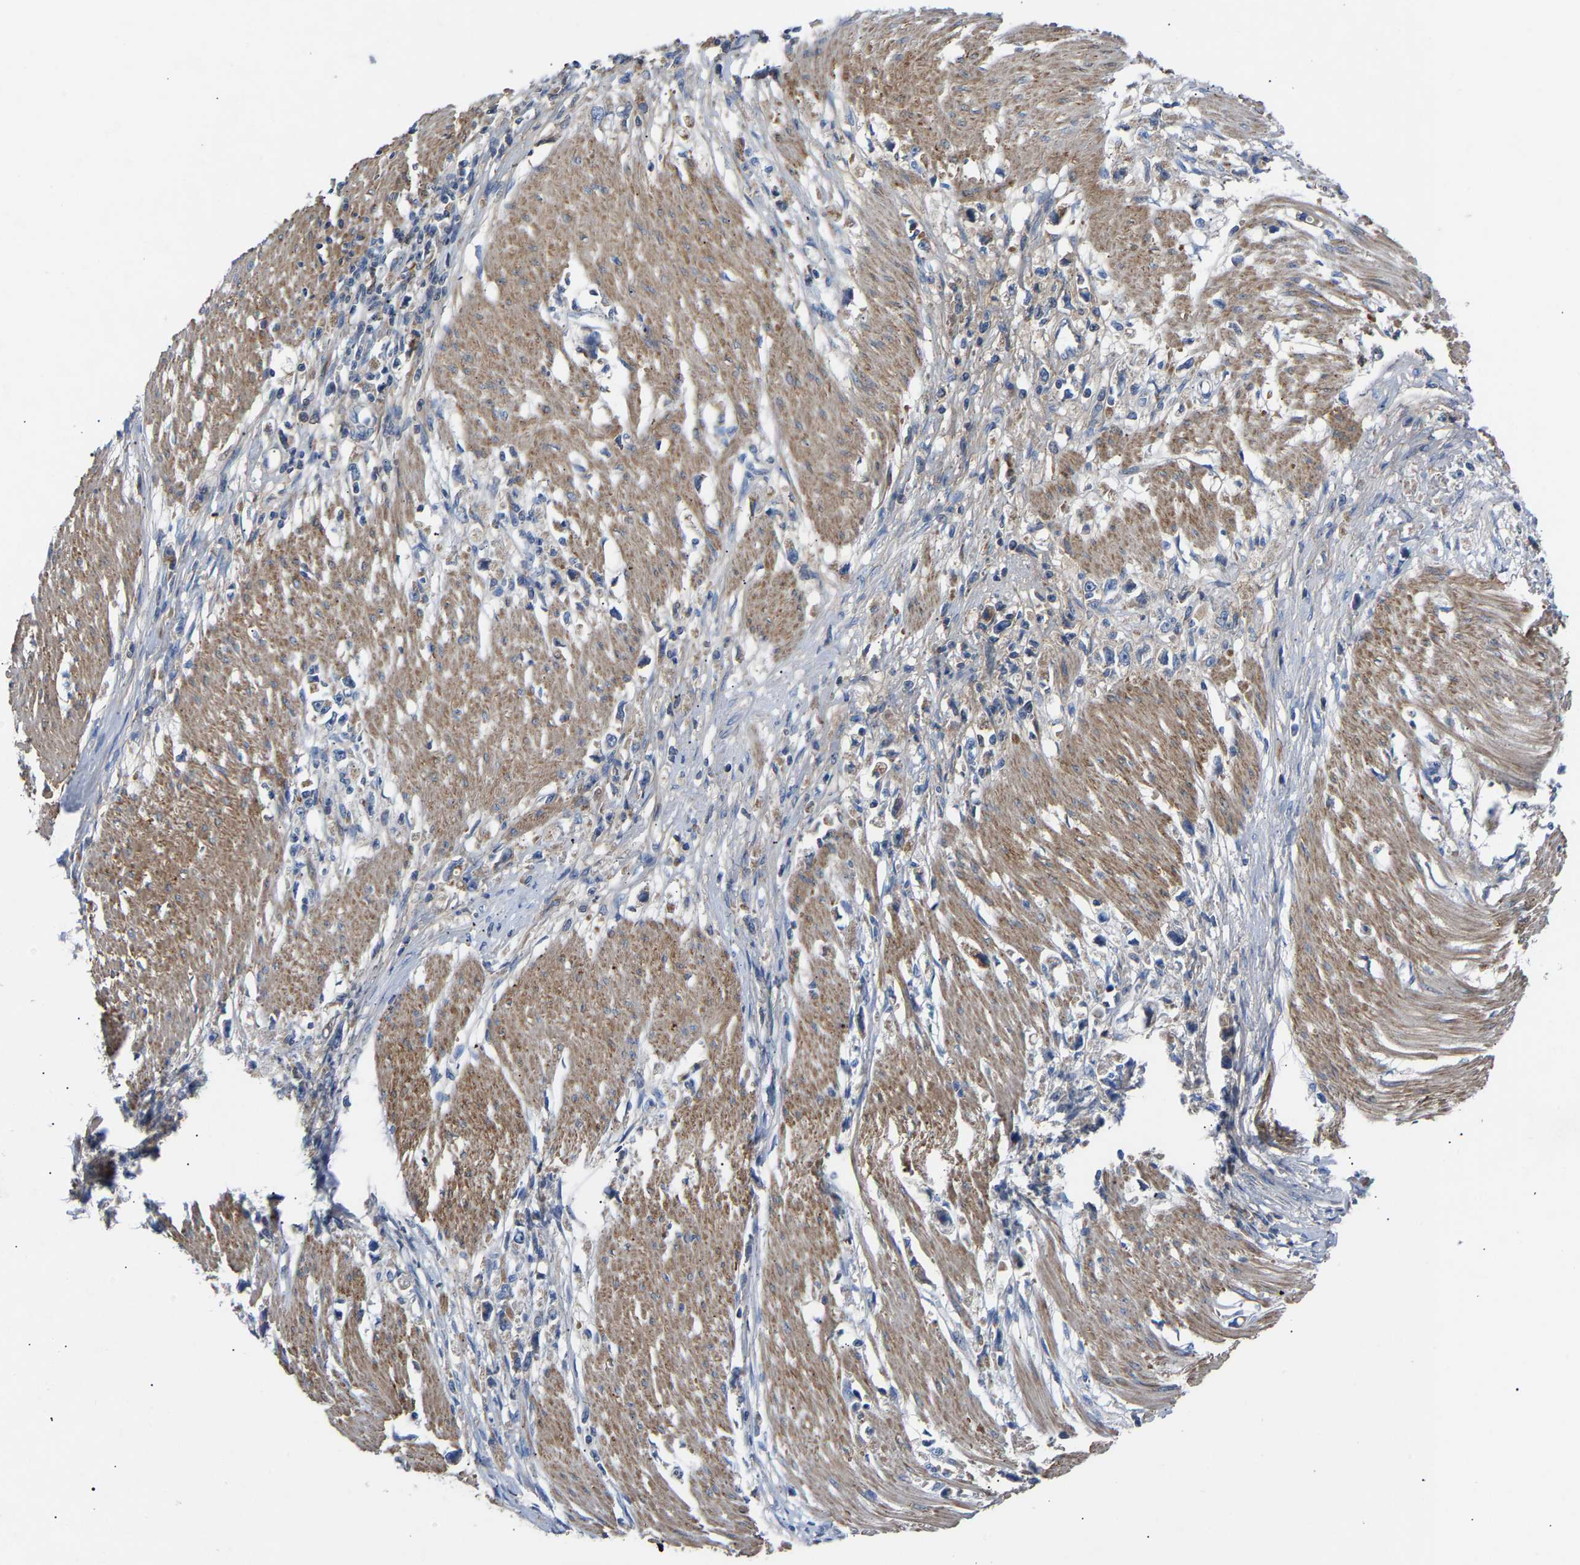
{"staining": {"intensity": "negative", "quantity": "none", "location": "none"}, "tissue": "stomach cancer", "cell_type": "Tumor cells", "image_type": "cancer", "snomed": [{"axis": "morphology", "description": "Adenocarcinoma, NOS"}, {"axis": "topography", "description": "Stomach"}], "caption": "Micrograph shows no significant protein expression in tumor cells of adenocarcinoma (stomach).", "gene": "CCDC171", "patient": {"sex": "female", "age": 59}}